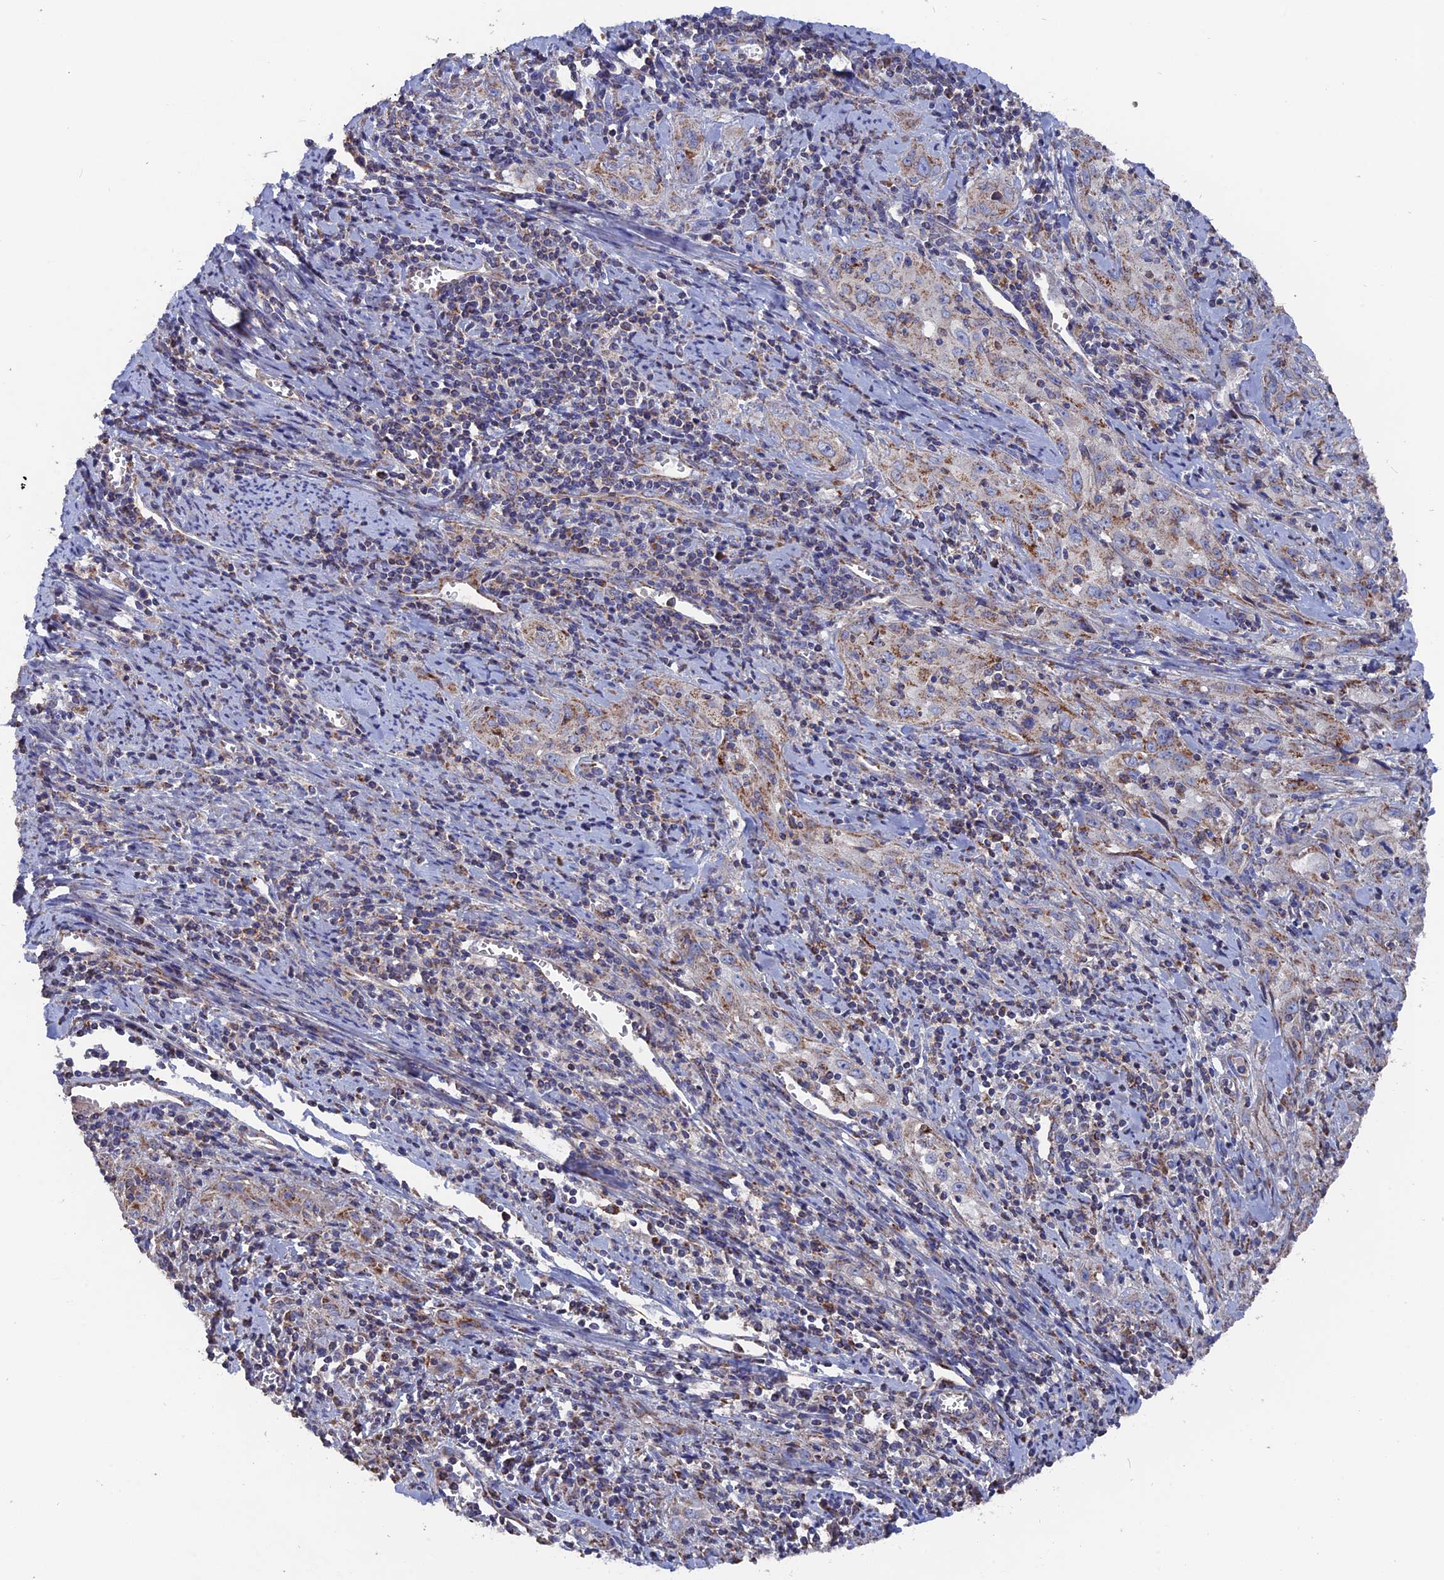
{"staining": {"intensity": "moderate", "quantity": "25%-75%", "location": "cytoplasmic/membranous"}, "tissue": "cervical cancer", "cell_type": "Tumor cells", "image_type": "cancer", "snomed": [{"axis": "morphology", "description": "Squamous cell carcinoma, NOS"}, {"axis": "topography", "description": "Cervix"}], "caption": "Human cervical cancer stained with a protein marker demonstrates moderate staining in tumor cells.", "gene": "TGFA", "patient": {"sex": "female", "age": 57}}